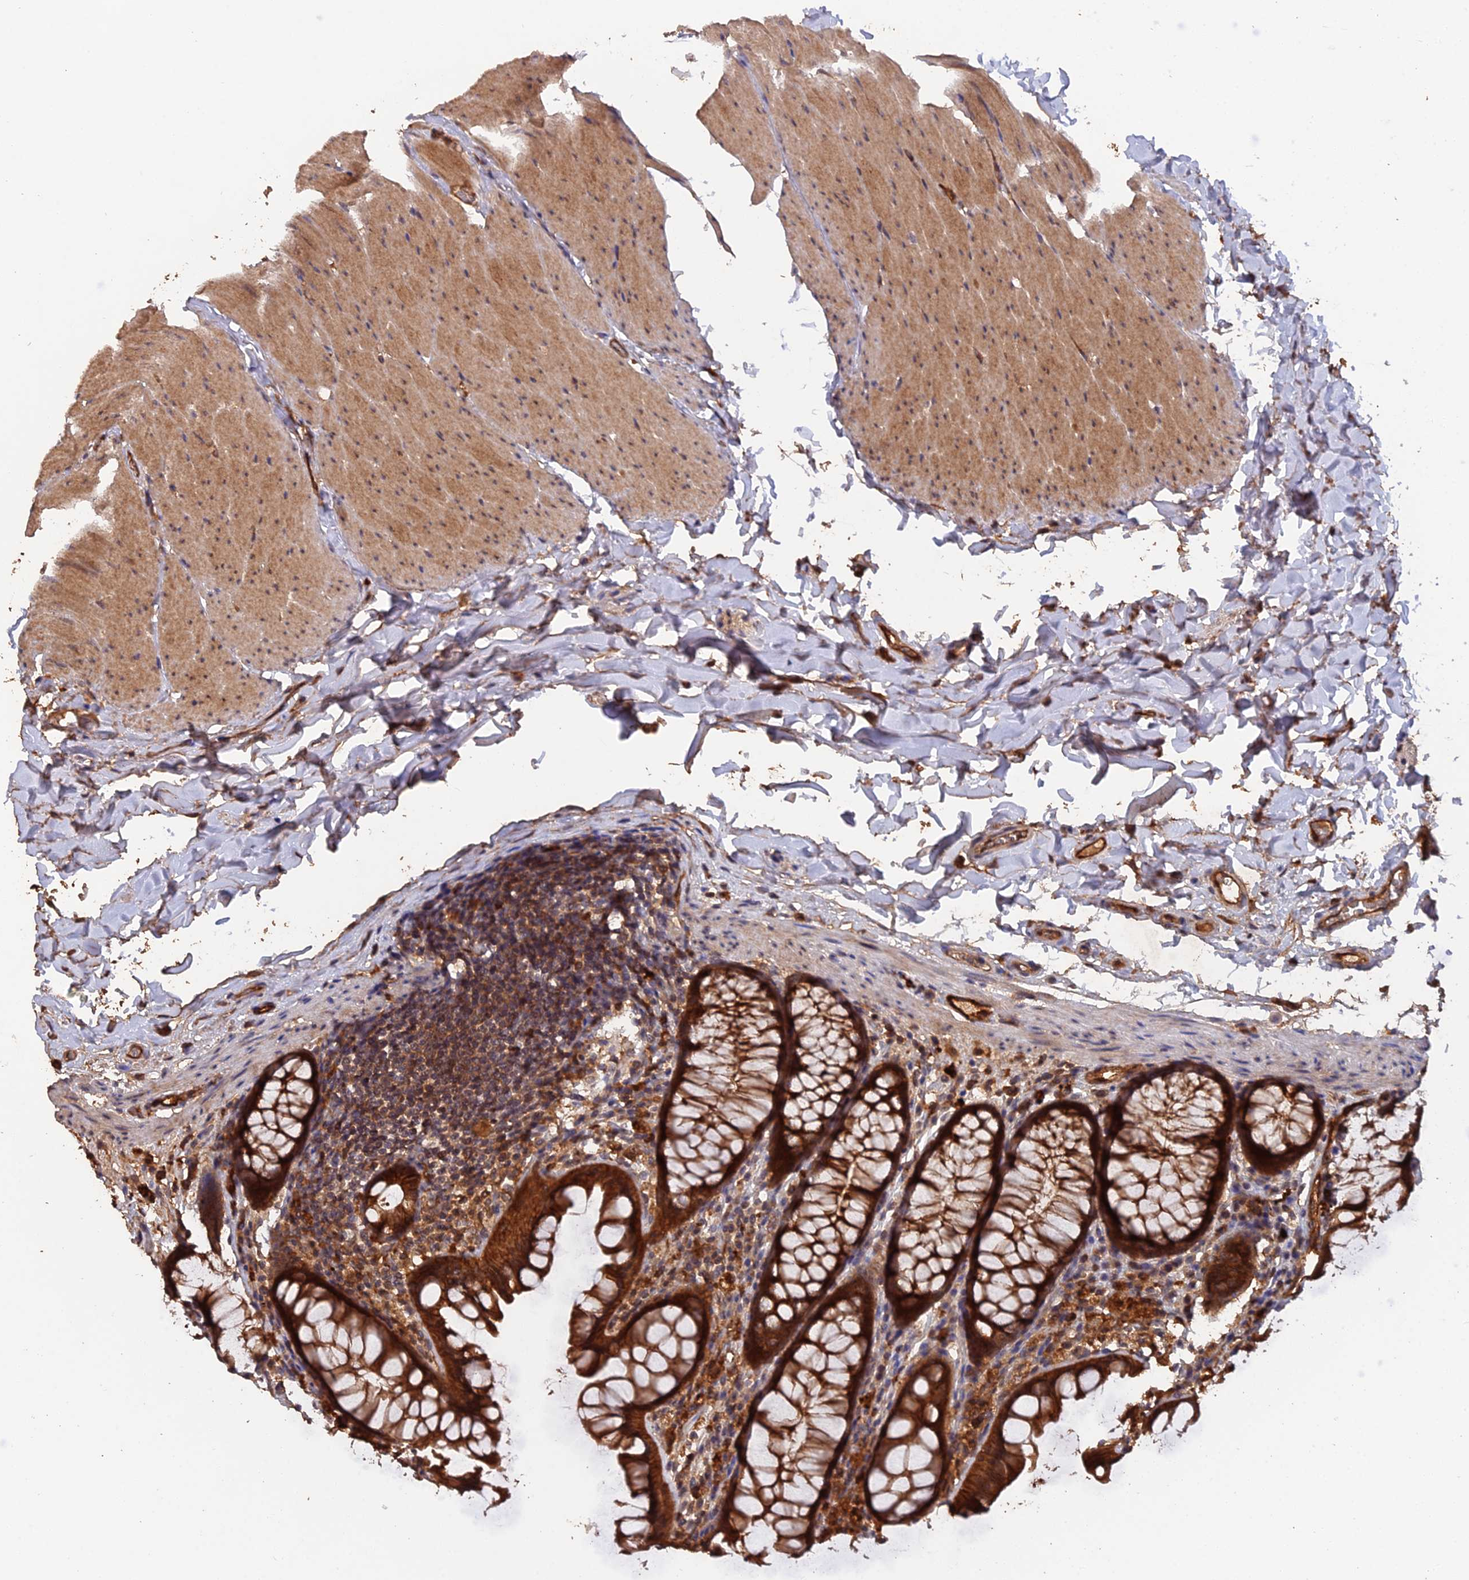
{"staining": {"intensity": "strong", "quantity": ">75%", "location": "cytoplasmic/membranous,nuclear"}, "tissue": "colon", "cell_type": "Endothelial cells", "image_type": "normal", "snomed": [{"axis": "morphology", "description": "Normal tissue, NOS"}, {"axis": "topography", "description": "Colon"}], "caption": "A brown stain highlights strong cytoplasmic/membranous,nuclear staining of a protein in endothelial cells of normal colon.", "gene": "RALGAPA2", "patient": {"sex": "female", "age": 55}}